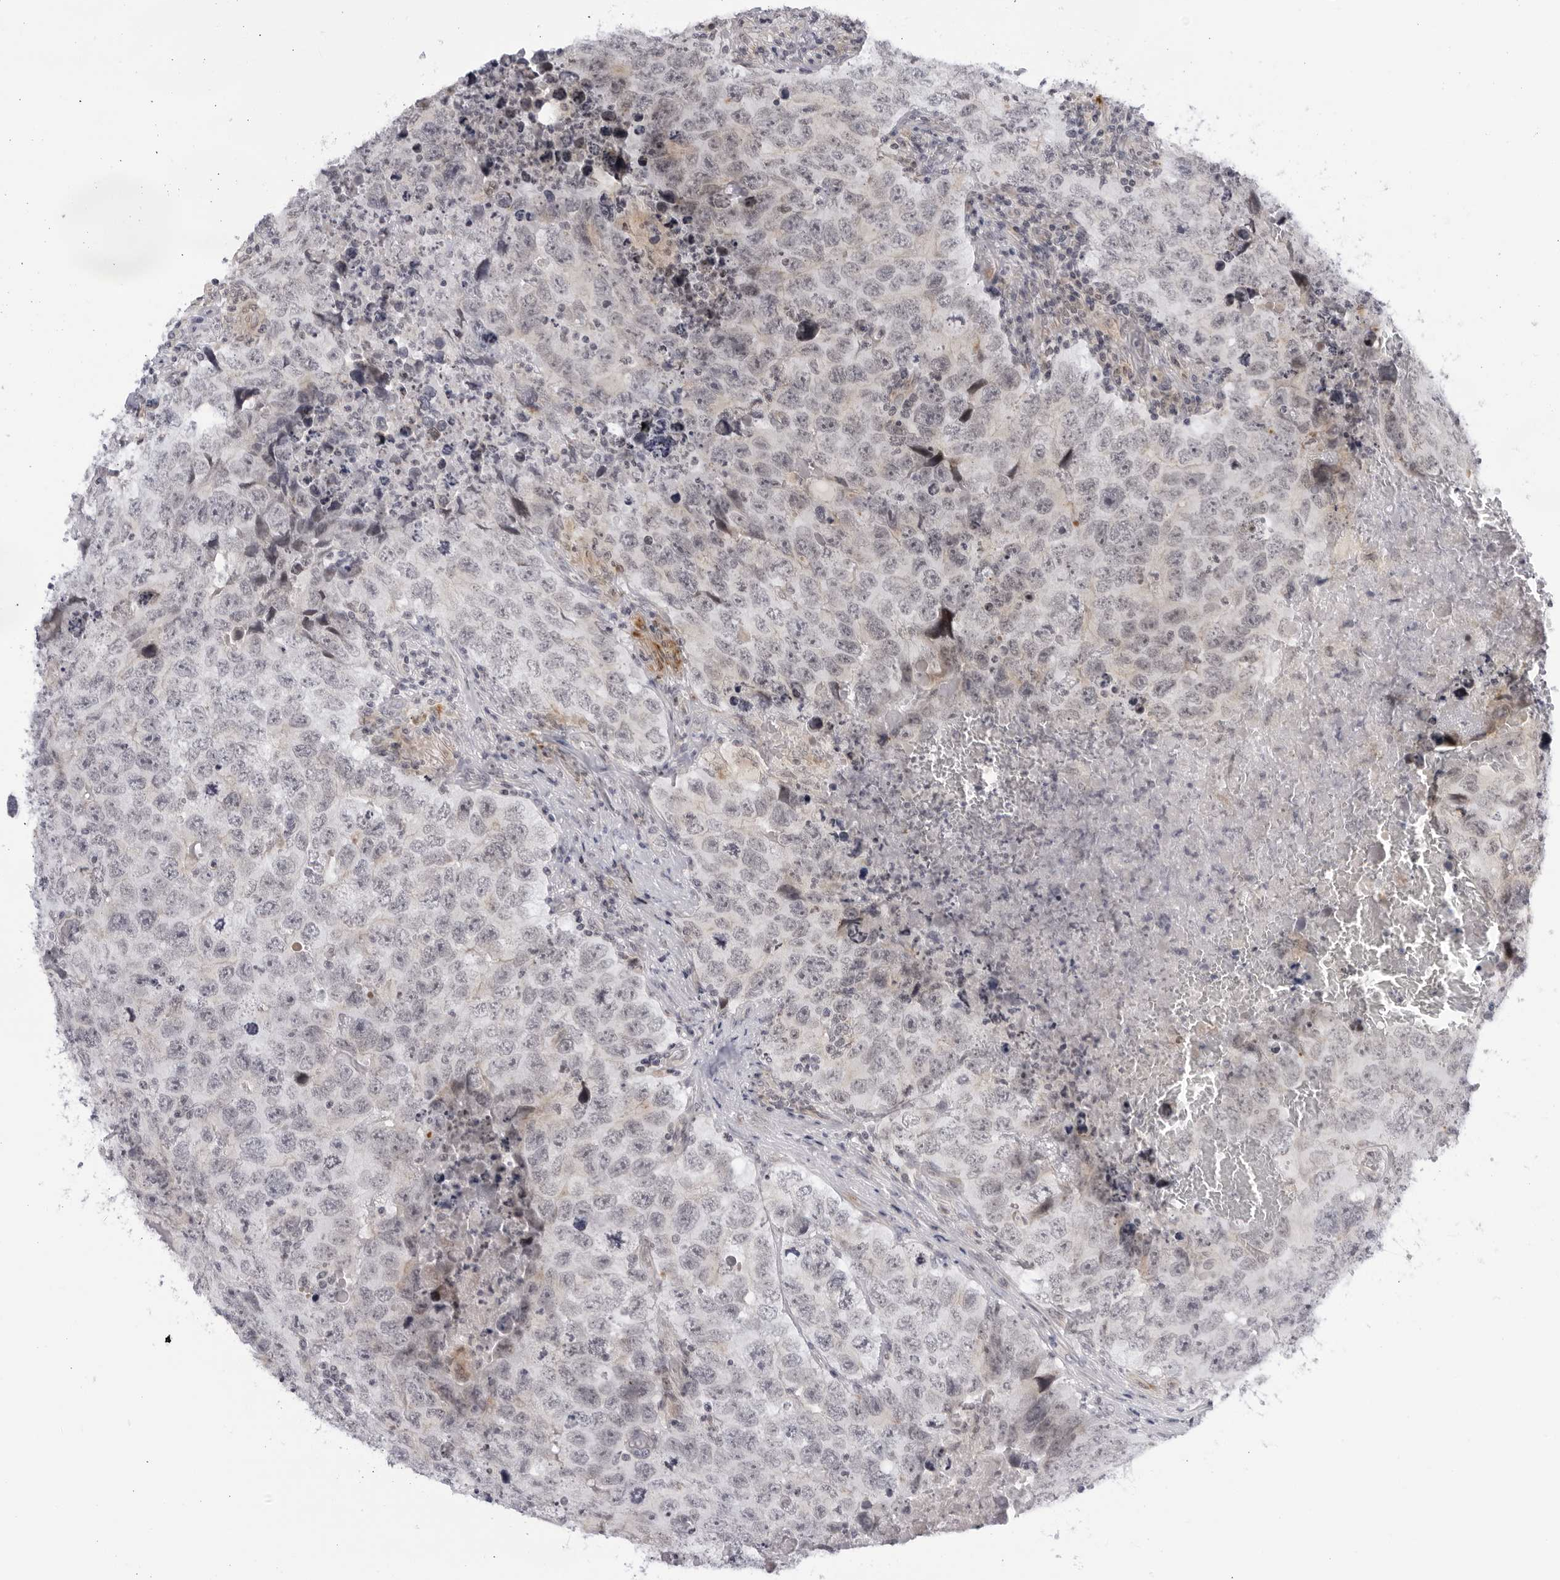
{"staining": {"intensity": "negative", "quantity": "none", "location": "none"}, "tissue": "testis cancer", "cell_type": "Tumor cells", "image_type": "cancer", "snomed": [{"axis": "morphology", "description": "Seminoma, NOS"}, {"axis": "morphology", "description": "Carcinoma, Embryonal, NOS"}, {"axis": "topography", "description": "Testis"}], "caption": "DAB (3,3'-diaminobenzidine) immunohistochemical staining of testis cancer (embryonal carcinoma) reveals no significant staining in tumor cells. The staining was performed using DAB to visualize the protein expression in brown, while the nuclei were stained in blue with hematoxylin (Magnification: 20x).", "gene": "CNBD1", "patient": {"sex": "male", "age": 43}}